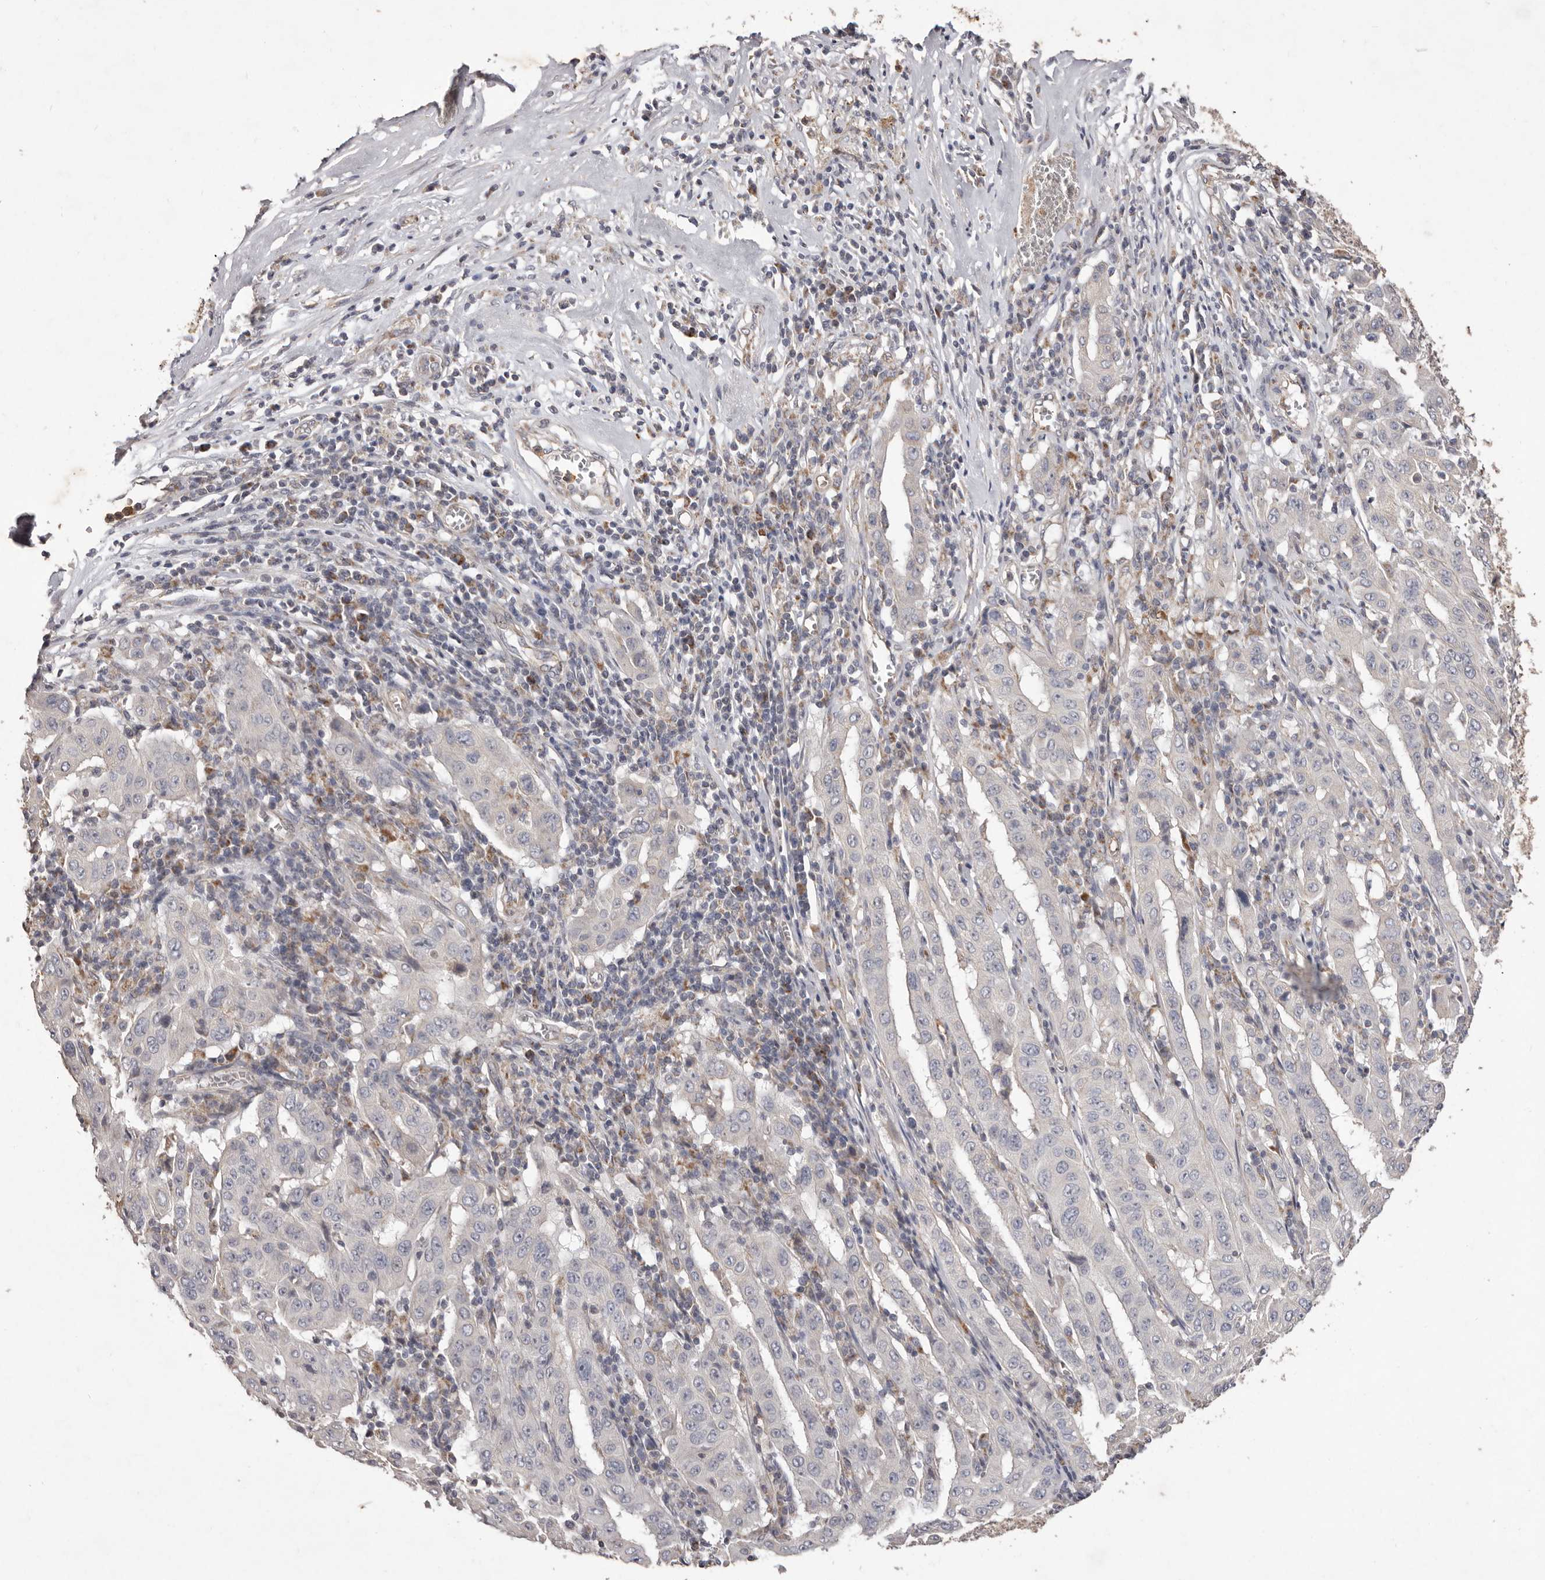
{"staining": {"intensity": "negative", "quantity": "none", "location": "none"}, "tissue": "pancreatic cancer", "cell_type": "Tumor cells", "image_type": "cancer", "snomed": [{"axis": "morphology", "description": "Adenocarcinoma, NOS"}, {"axis": "topography", "description": "Pancreas"}], "caption": "The photomicrograph reveals no significant staining in tumor cells of pancreatic adenocarcinoma.", "gene": "CXCL14", "patient": {"sex": "male", "age": 63}}